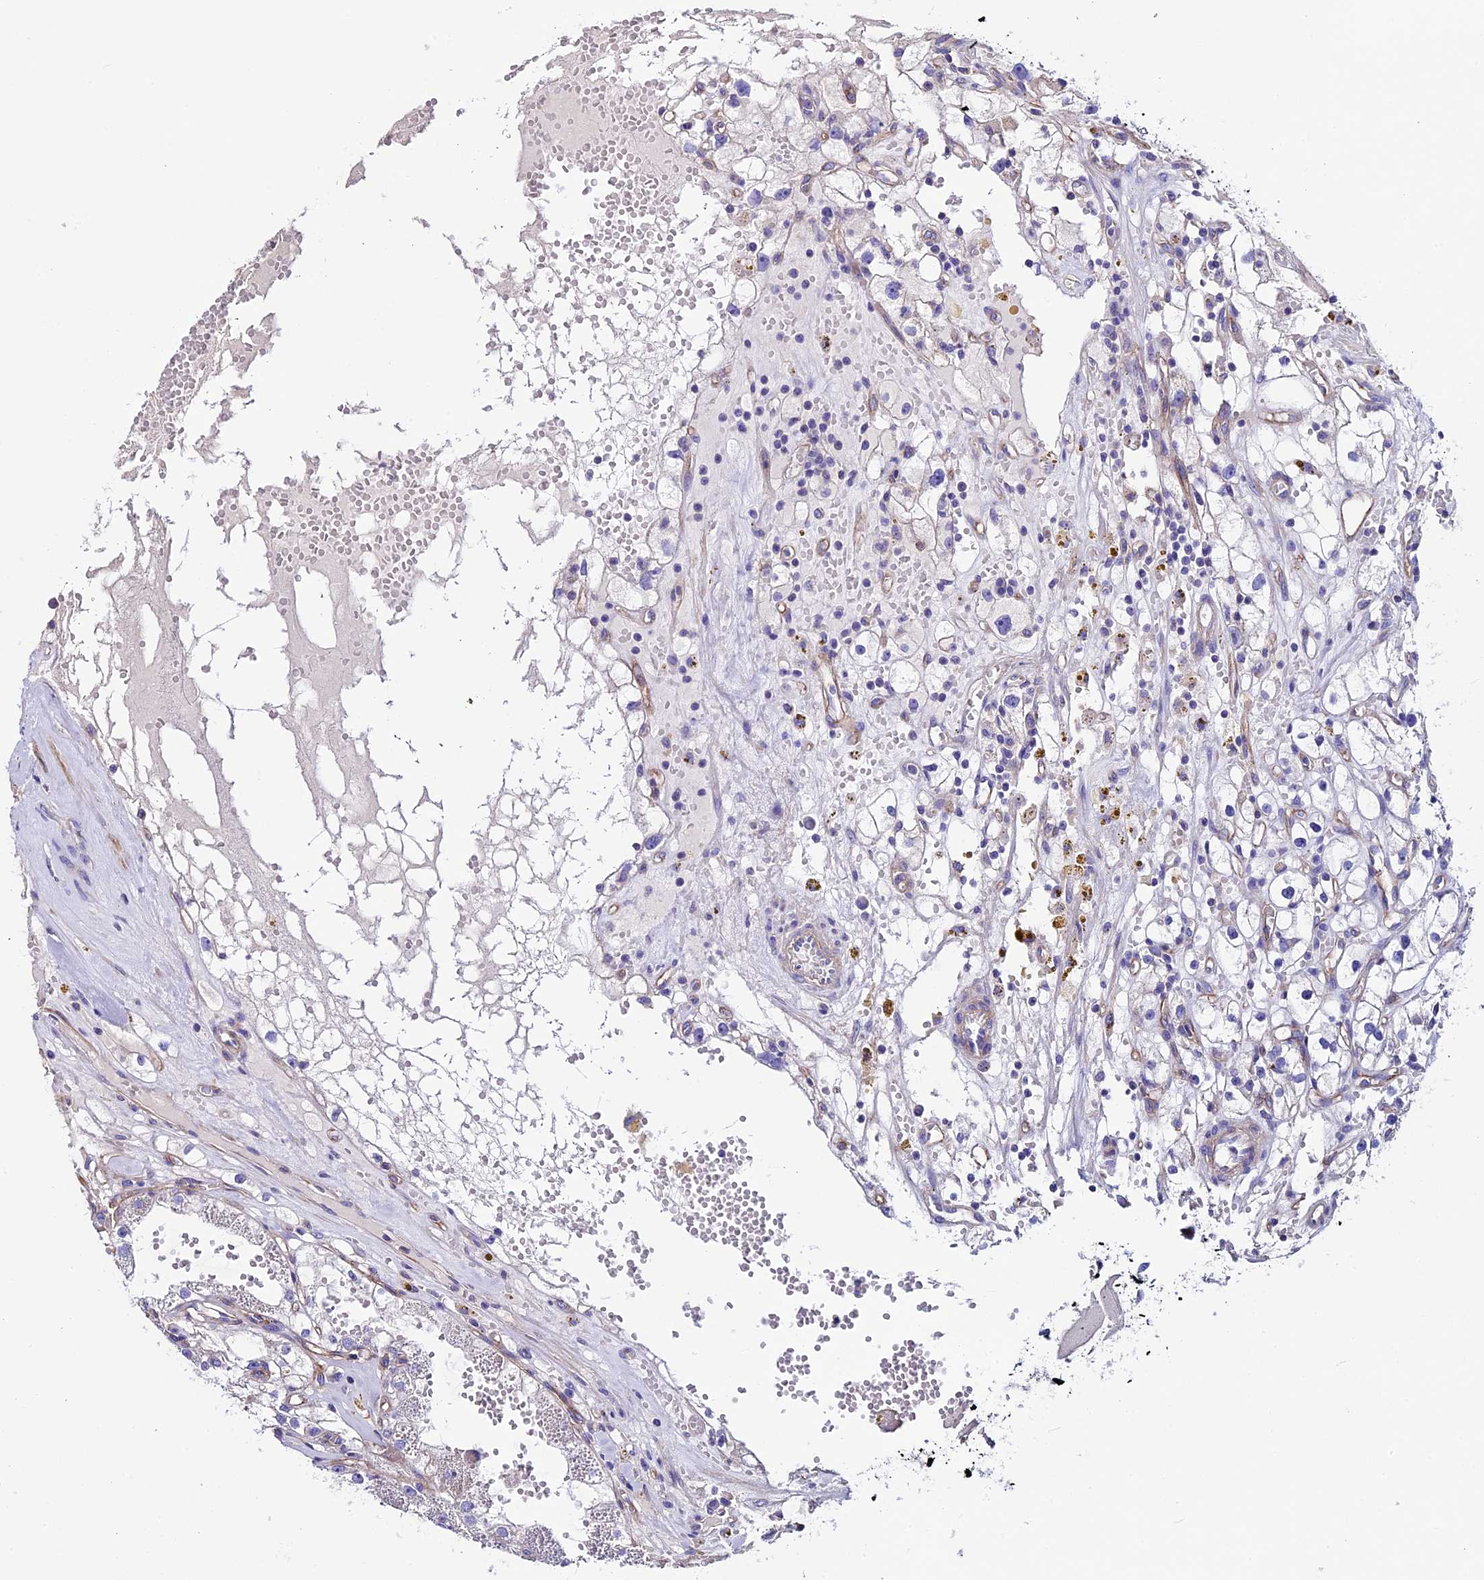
{"staining": {"intensity": "negative", "quantity": "none", "location": "none"}, "tissue": "renal cancer", "cell_type": "Tumor cells", "image_type": "cancer", "snomed": [{"axis": "morphology", "description": "Adenocarcinoma, NOS"}, {"axis": "topography", "description": "Kidney"}], "caption": "Tumor cells are negative for brown protein staining in renal adenocarcinoma.", "gene": "EVA1B", "patient": {"sex": "male", "age": 56}}